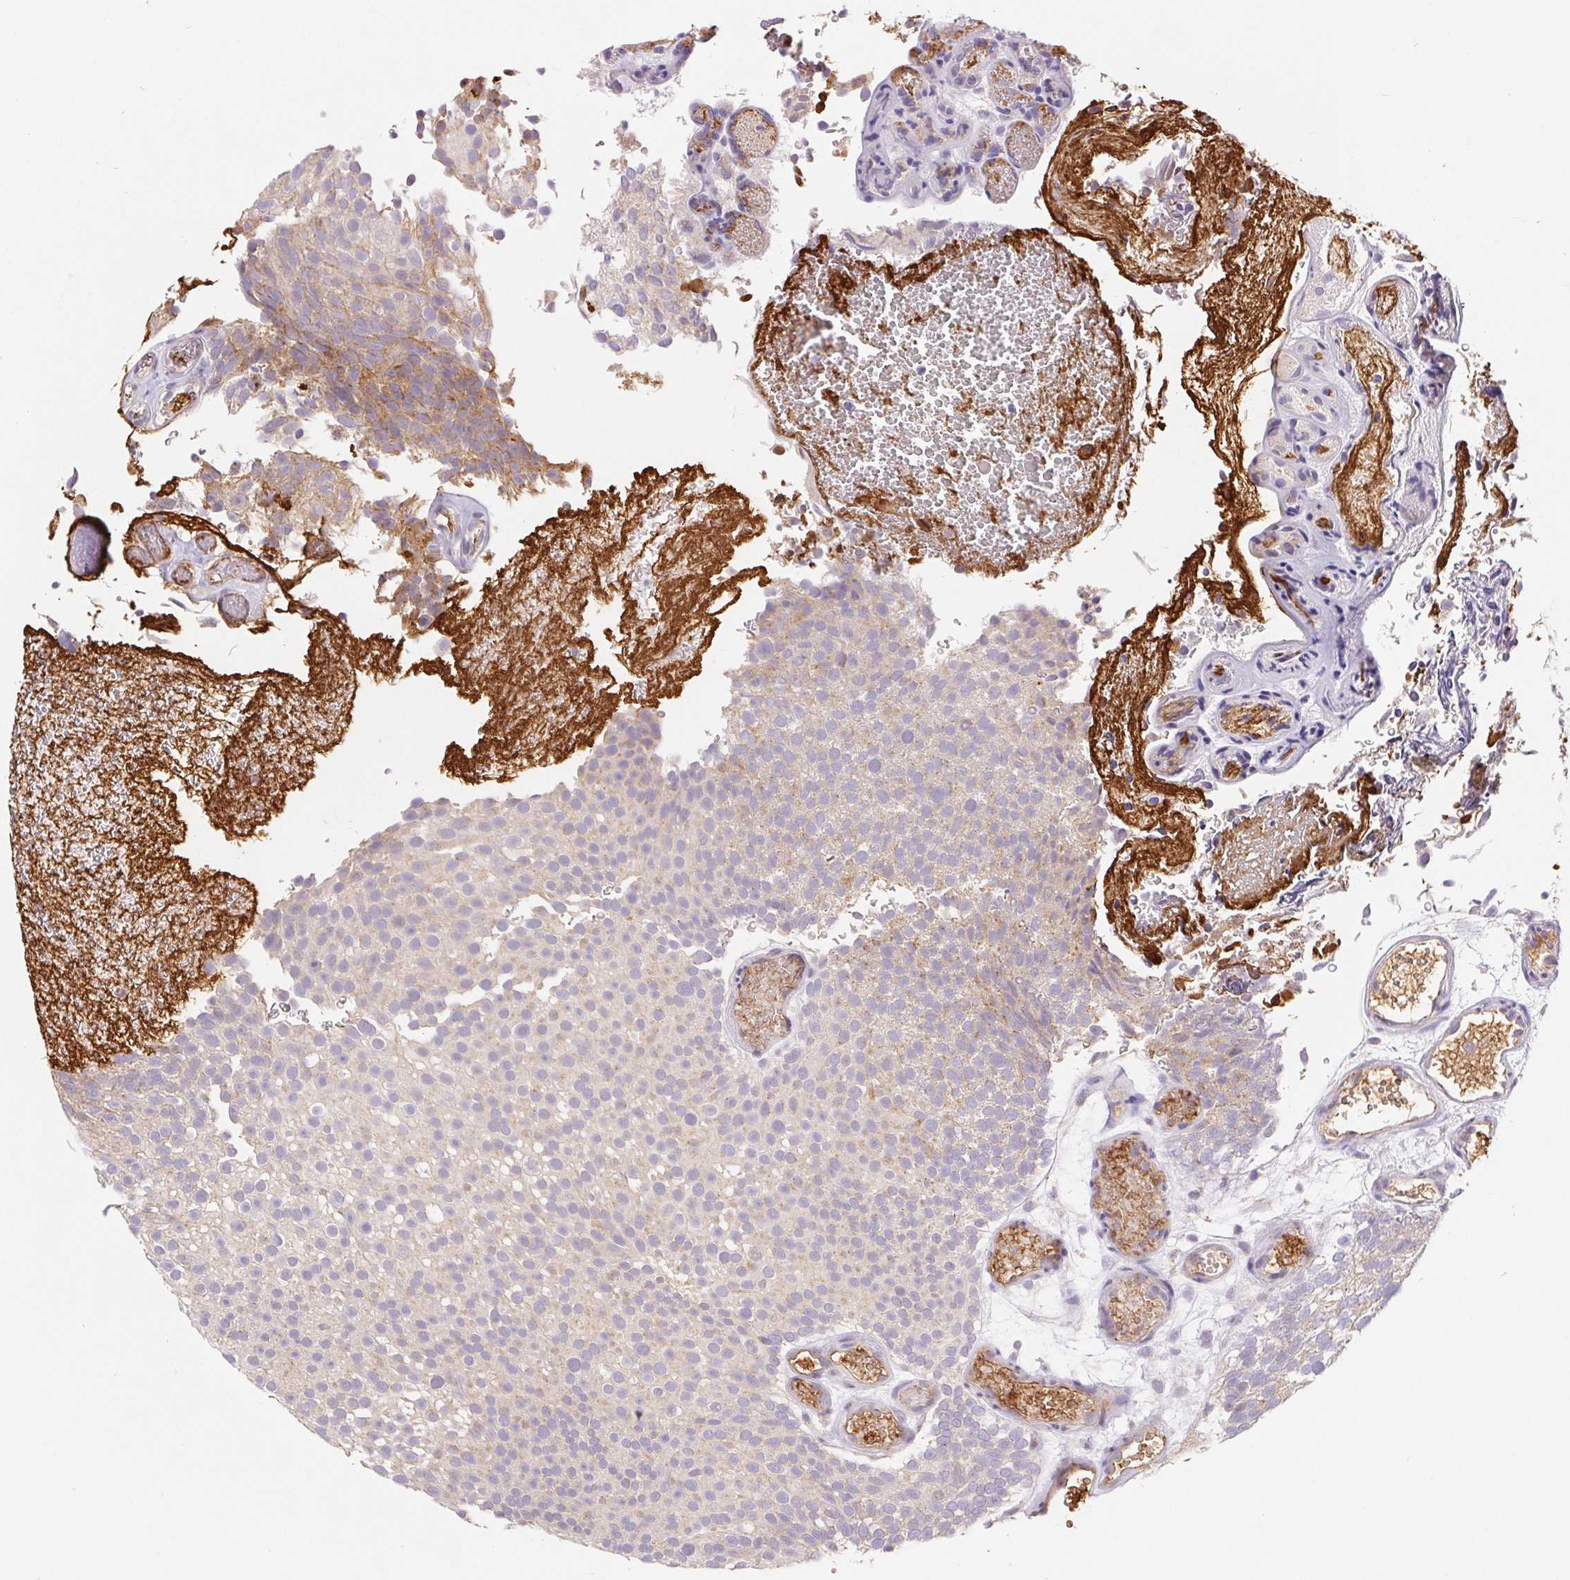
{"staining": {"intensity": "negative", "quantity": "none", "location": "none"}, "tissue": "urothelial cancer", "cell_type": "Tumor cells", "image_type": "cancer", "snomed": [{"axis": "morphology", "description": "Urothelial carcinoma, Low grade"}, {"axis": "topography", "description": "Urinary bladder"}], "caption": "An immunohistochemistry photomicrograph of urothelial cancer is shown. There is no staining in tumor cells of urothelial cancer.", "gene": "EMC6", "patient": {"sex": "male", "age": 78}}